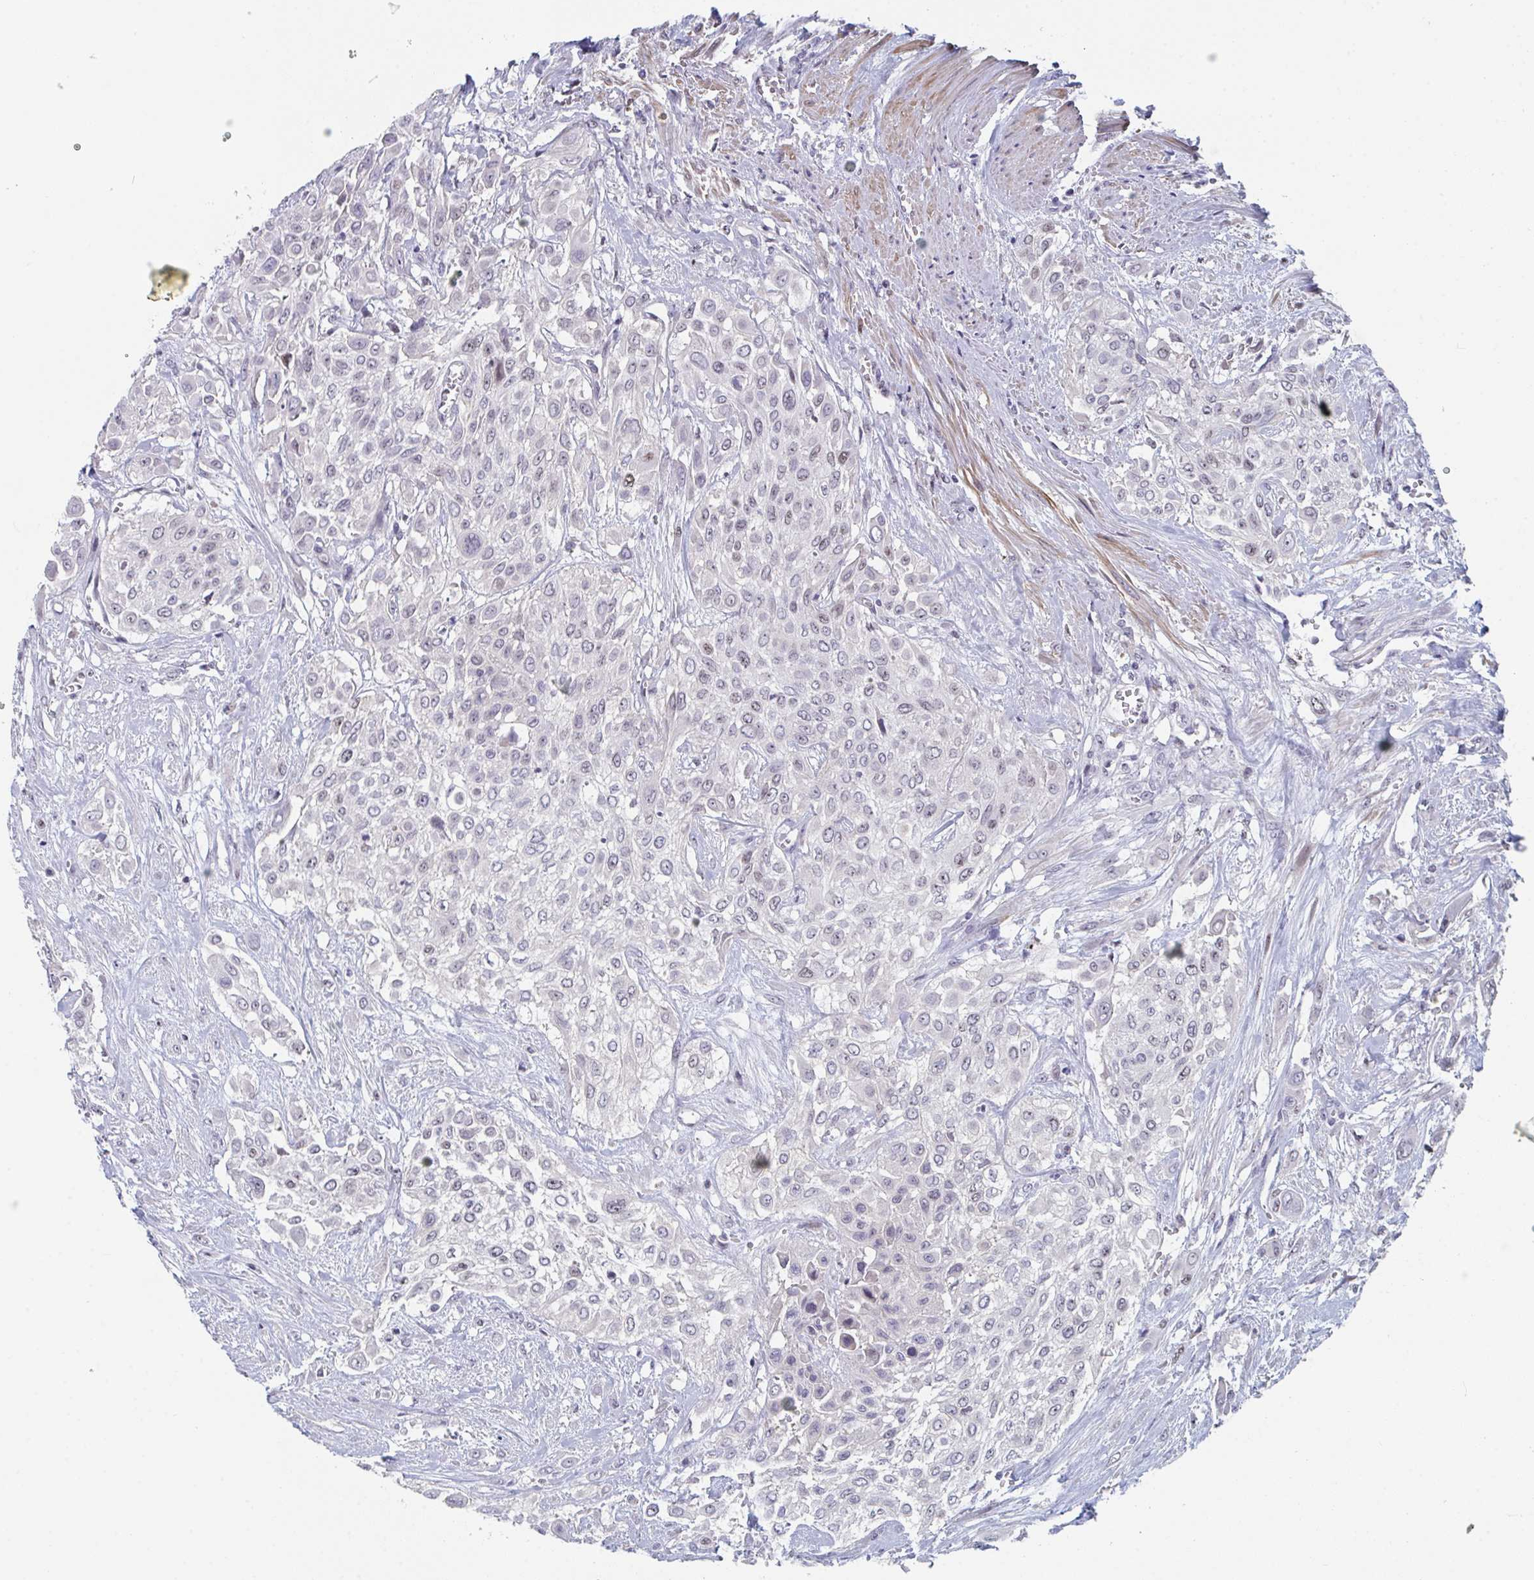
{"staining": {"intensity": "weak", "quantity": "<25%", "location": "nuclear"}, "tissue": "urothelial cancer", "cell_type": "Tumor cells", "image_type": "cancer", "snomed": [{"axis": "morphology", "description": "Urothelial carcinoma, High grade"}, {"axis": "topography", "description": "Urinary bladder"}], "caption": "IHC of urothelial cancer demonstrates no positivity in tumor cells.", "gene": "CENPT", "patient": {"sex": "male", "age": 57}}